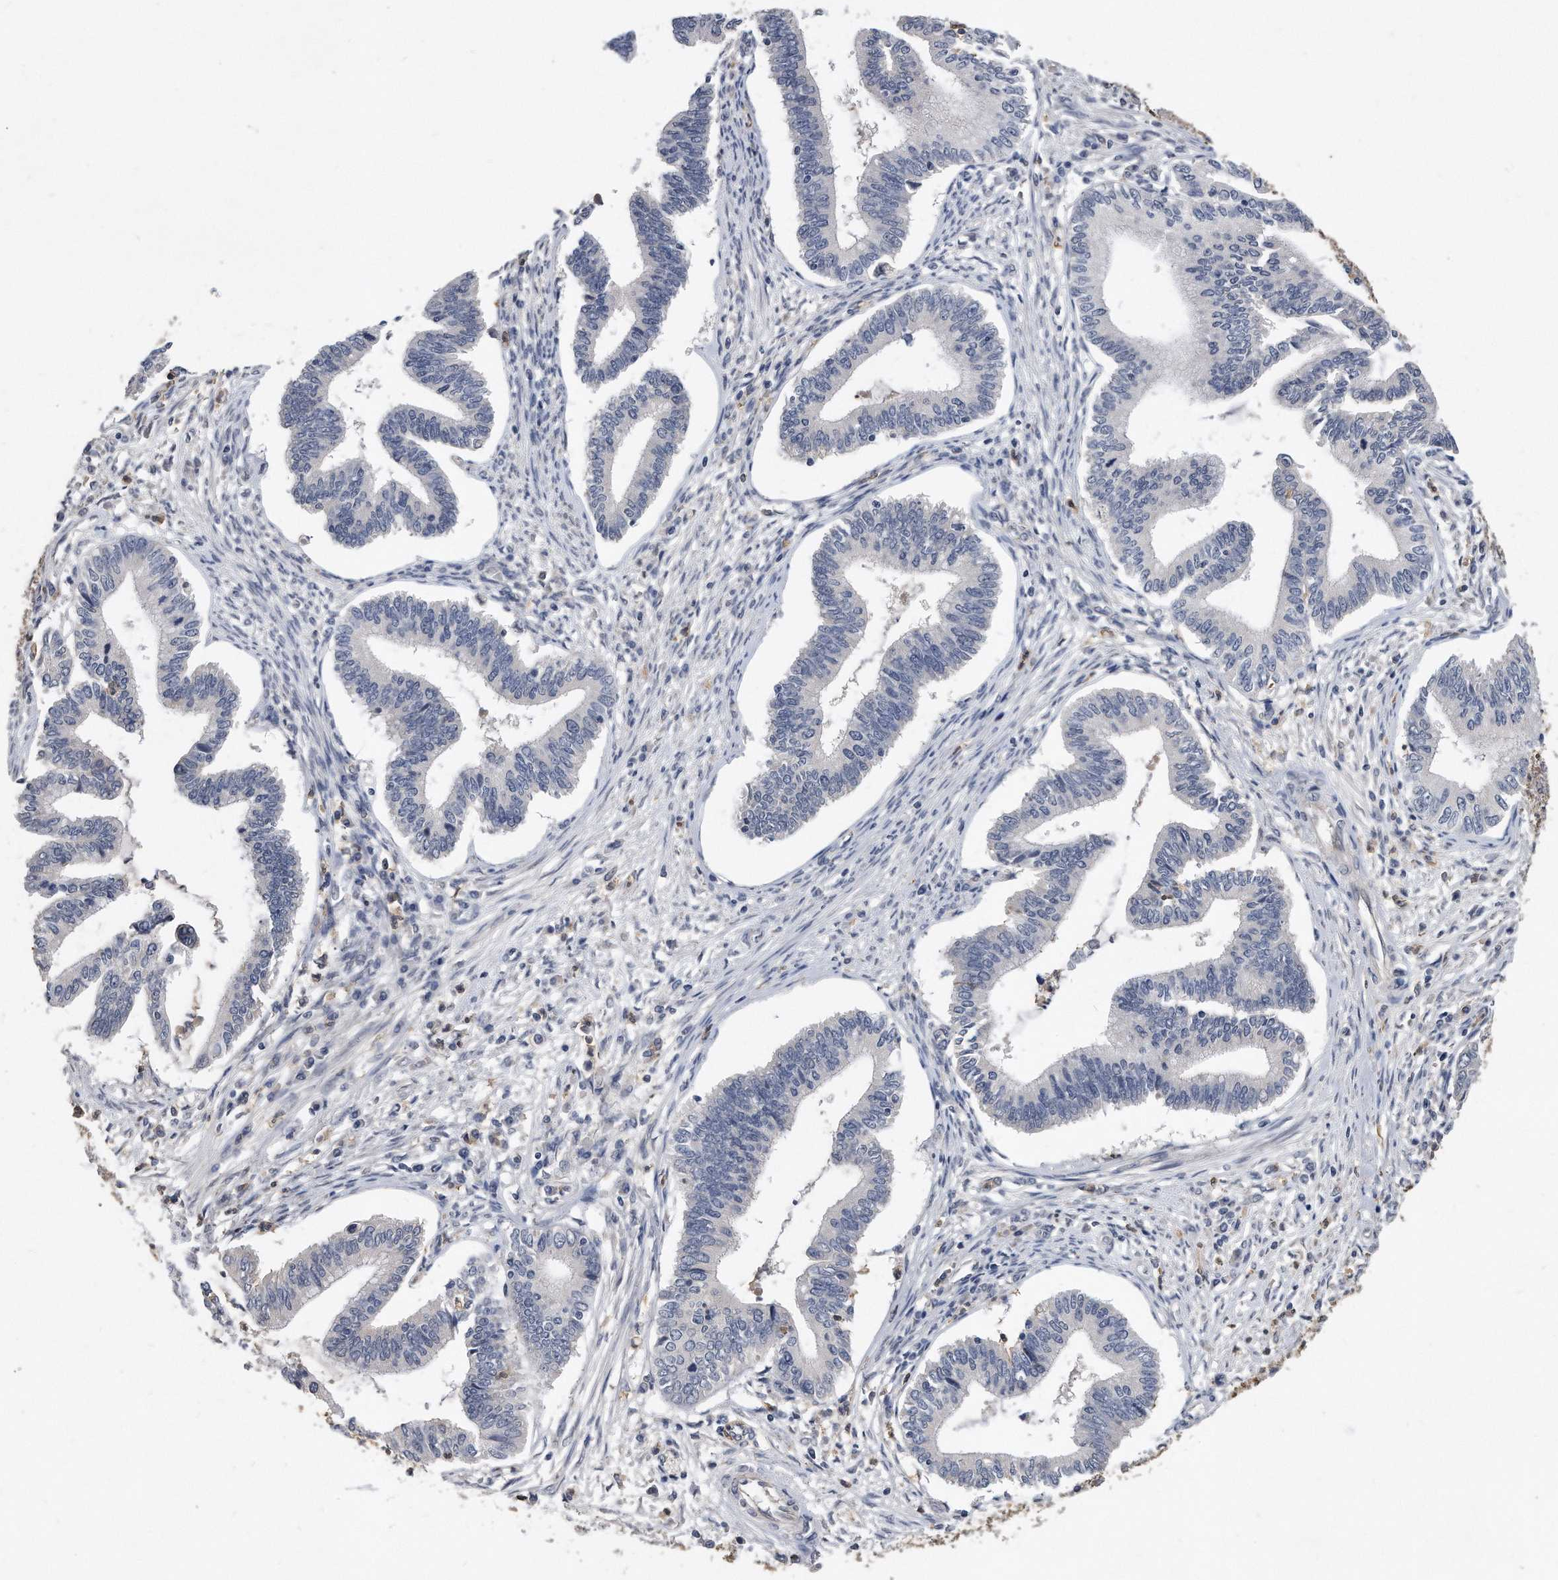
{"staining": {"intensity": "negative", "quantity": "none", "location": "none"}, "tissue": "cervical cancer", "cell_type": "Tumor cells", "image_type": "cancer", "snomed": [{"axis": "morphology", "description": "Adenocarcinoma, NOS"}, {"axis": "topography", "description": "Cervix"}], "caption": "Tumor cells are negative for brown protein staining in cervical cancer (adenocarcinoma).", "gene": "HOMER3", "patient": {"sex": "female", "age": 36}}